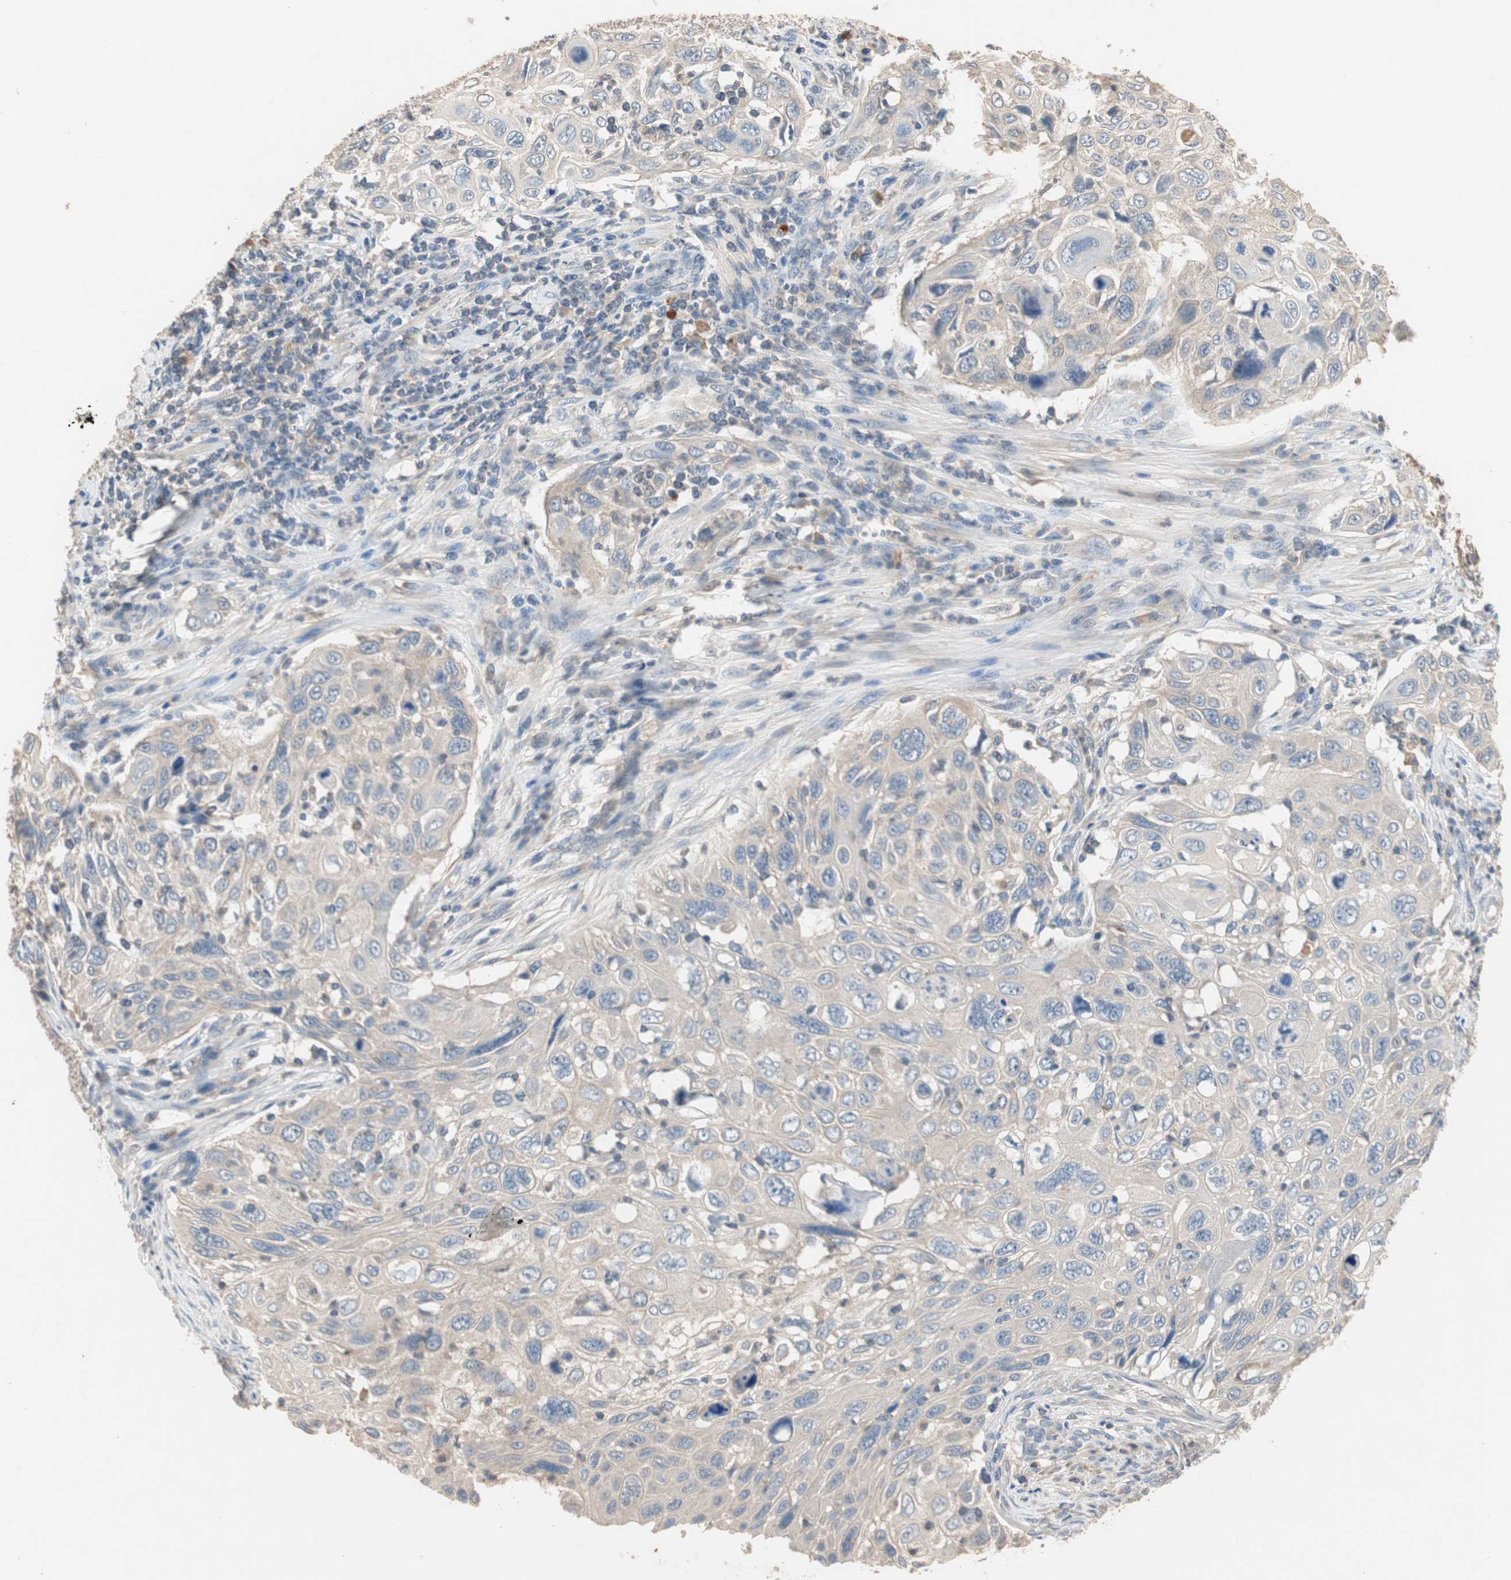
{"staining": {"intensity": "weak", "quantity": "25%-75%", "location": "cytoplasmic/membranous"}, "tissue": "cervical cancer", "cell_type": "Tumor cells", "image_type": "cancer", "snomed": [{"axis": "morphology", "description": "Squamous cell carcinoma, NOS"}, {"axis": "topography", "description": "Cervix"}], "caption": "Approximately 25%-75% of tumor cells in human cervical squamous cell carcinoma demonstrate weak cytoplasmic/membranous protein expression as visualized by brown immunohistochemical staining.", "gene": "ADAP1", "patient": {"sex": "female", "age": 70}}